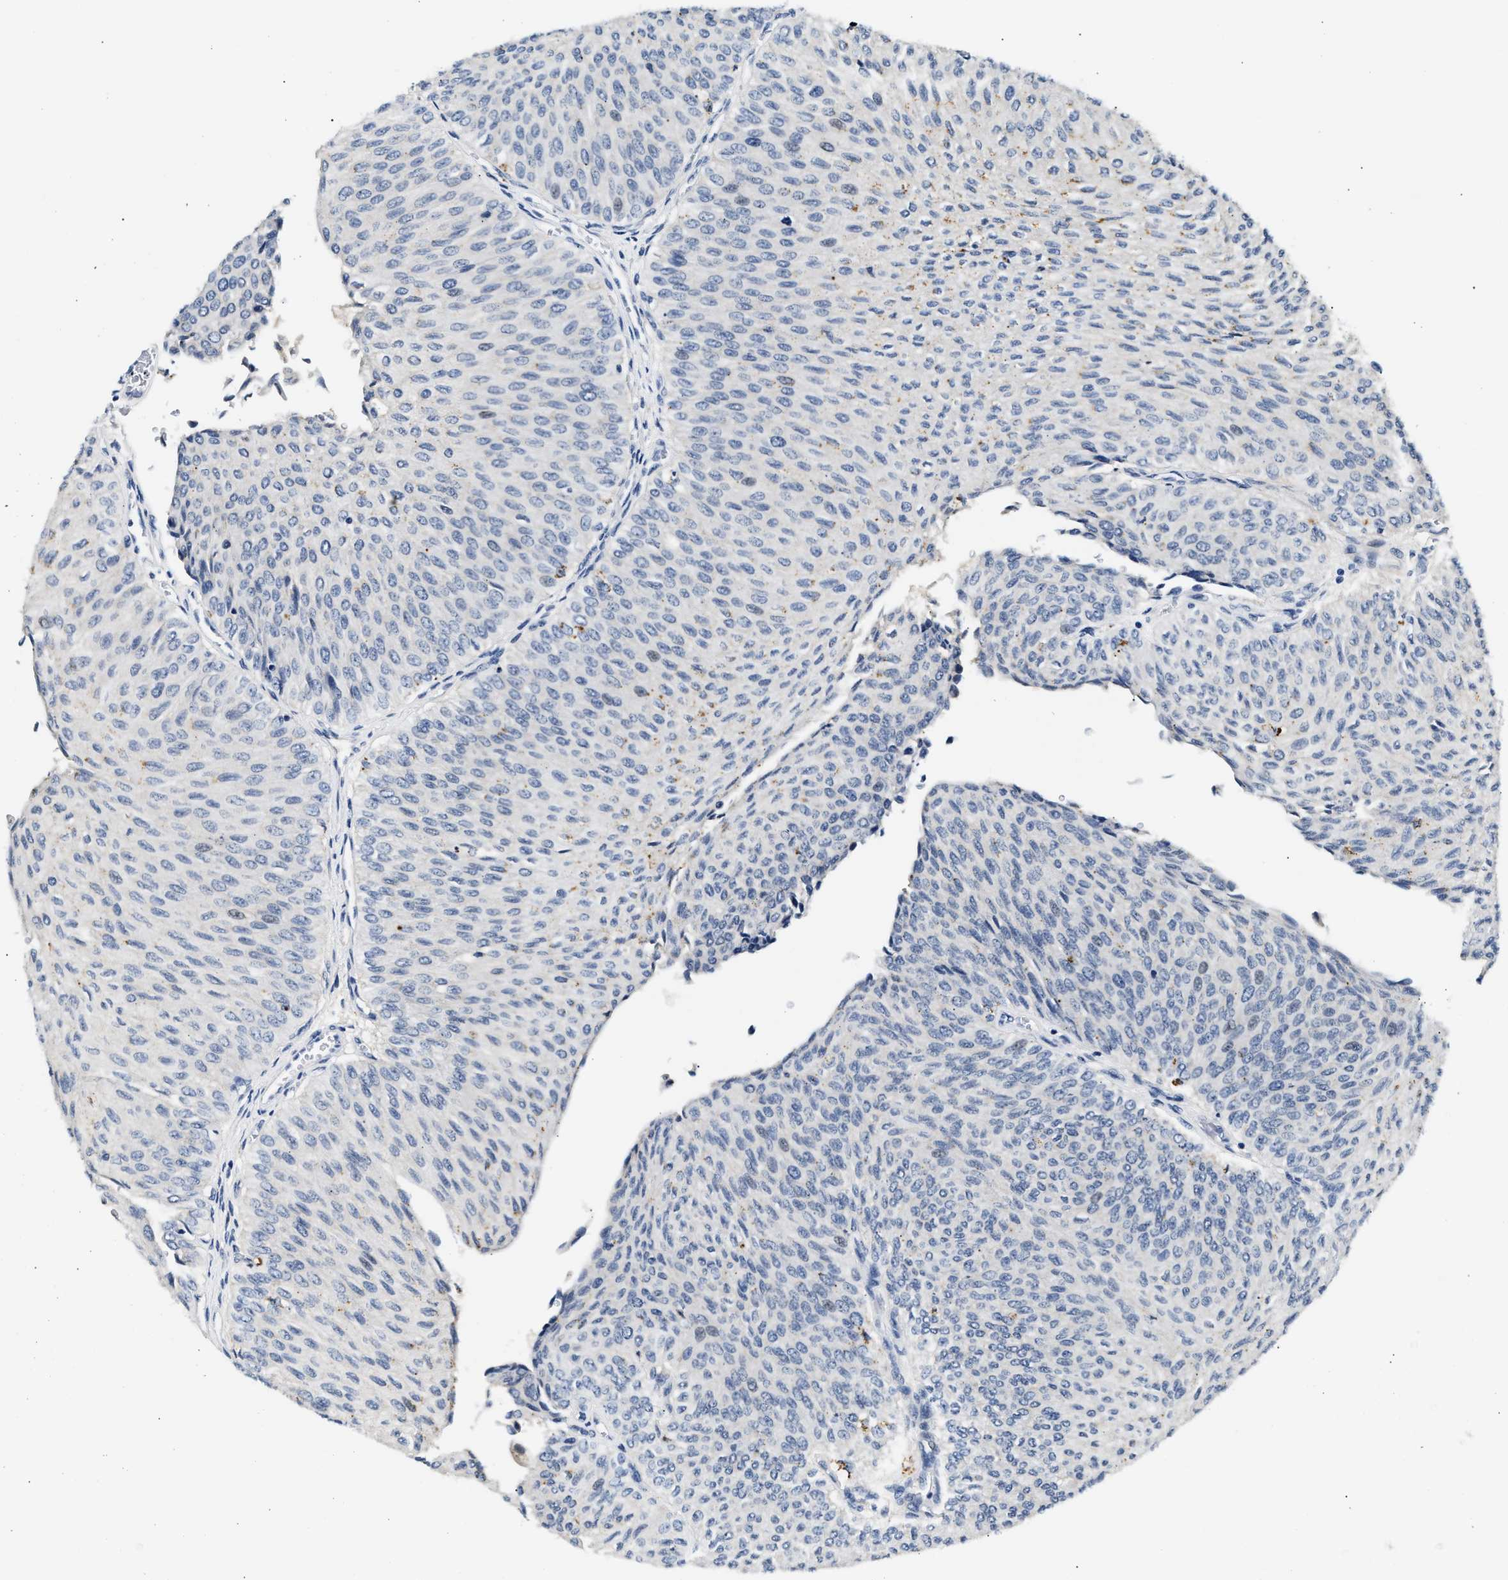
{"staining": {"intensity": "negative", "quantity": "none", "location": "none"}, "tissue": "urothelial cancer", "cell_type": "Tumor cells", "image_type": "cancer", "snomed": [{"axis": "morphology", "description": "Urothelial carcinoma, Low grade"}, {"axis": "topography", "description": "Urinary bladder"}], "caption": "Protein analysis of urothelial cancer exhibits no significant positivity in tumor cells.", "gene": "MED22", "patient": {"sex": "male", "age": 78}}